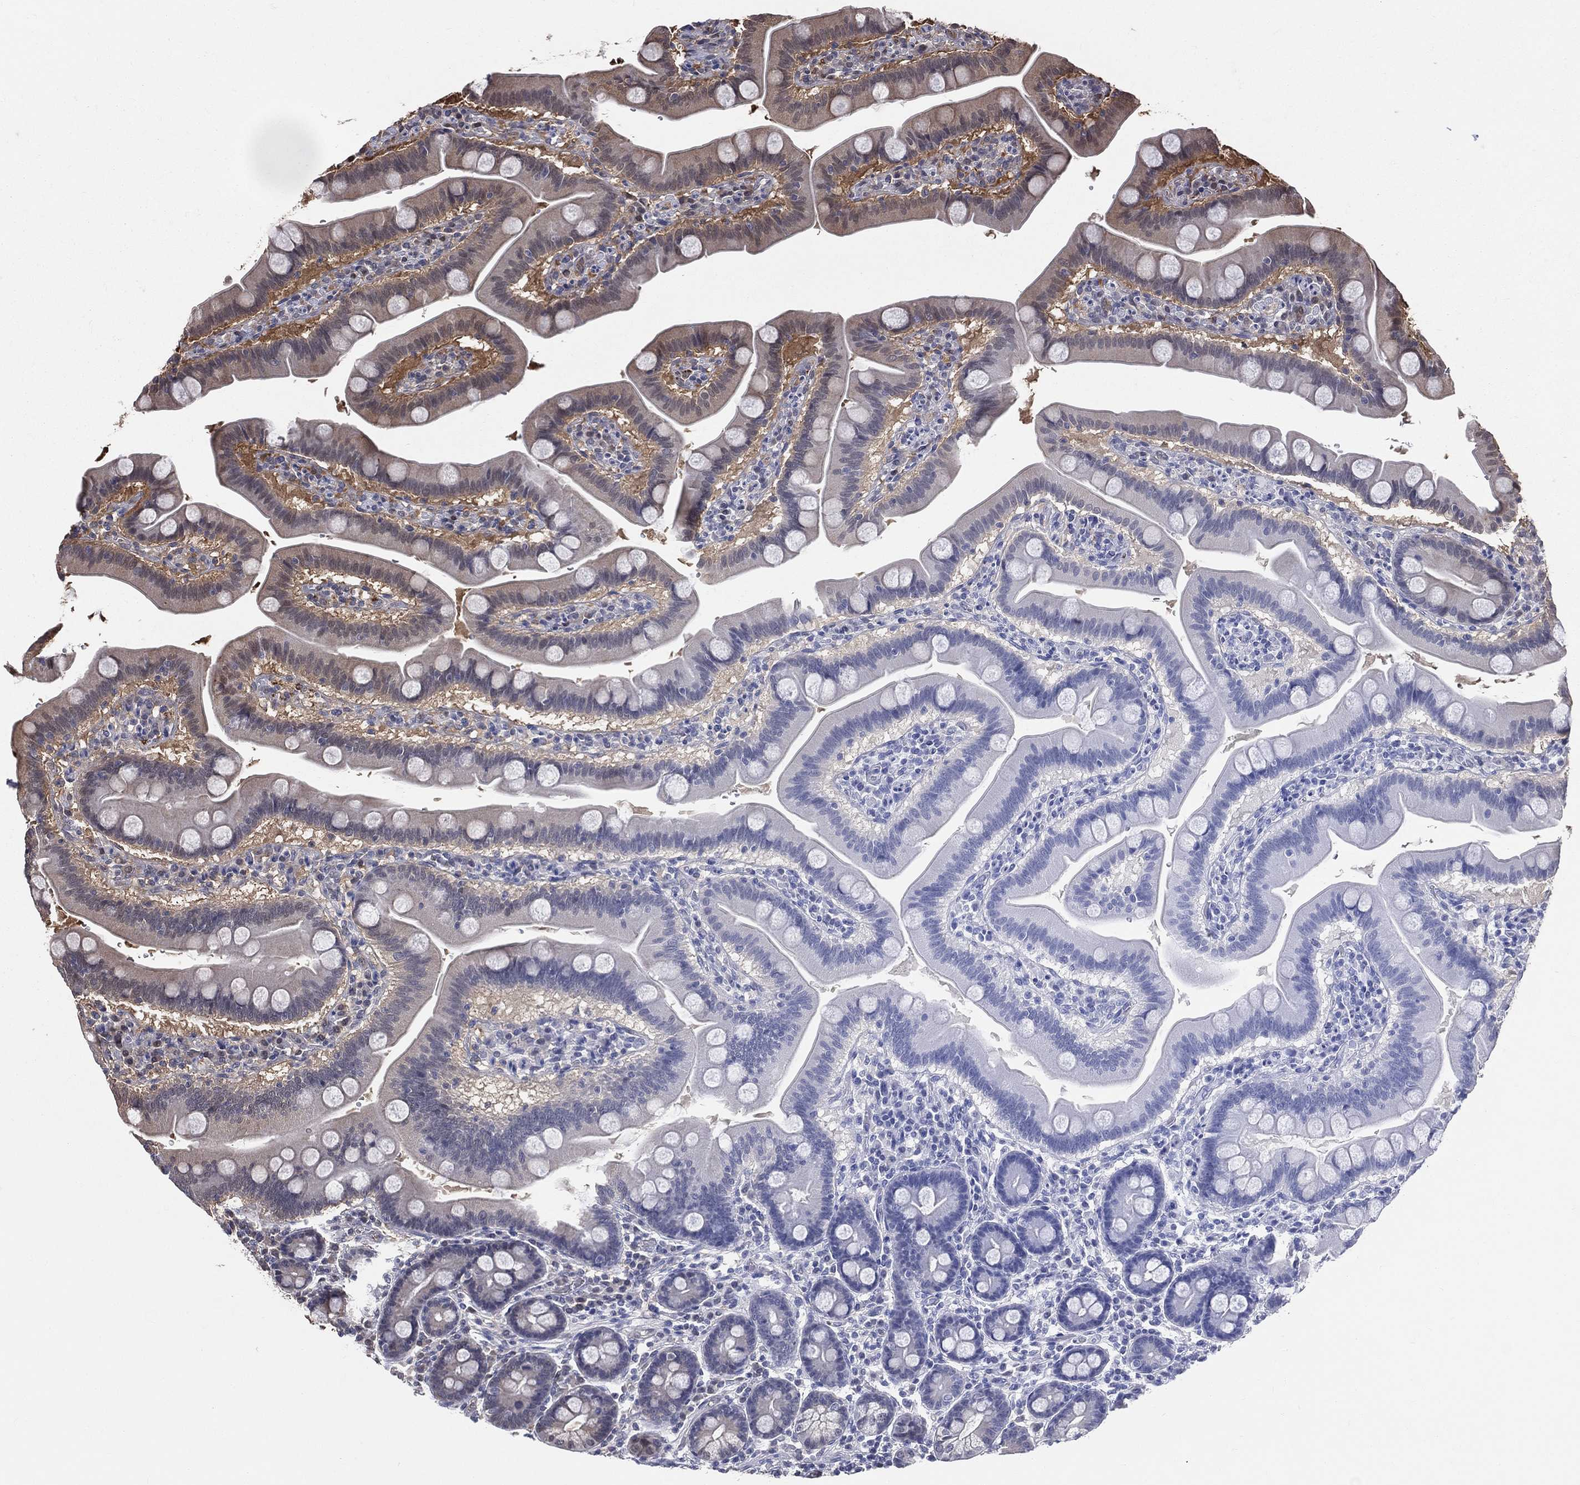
{"staining": {"intensity": "weak", "quantity": "<25%", "location": "cytoplasmic/membranous"}, "tissue": "duodenum", "cell_type": "Glandular cells", "image_type": "normal", "snomed": [{"axis": "morphology", "description": "Normal tissue, NOS"}, {"axis": "topography", "description": "Duodenum"}], "caption": "Immunohistochemistry (IHC) histopathology image of unremarkable duodenum stained for a protein (brown), which shows no staining in glandular cells.", "gene": "GMPR2", "patient": {"sex": "male", "age": 59}}